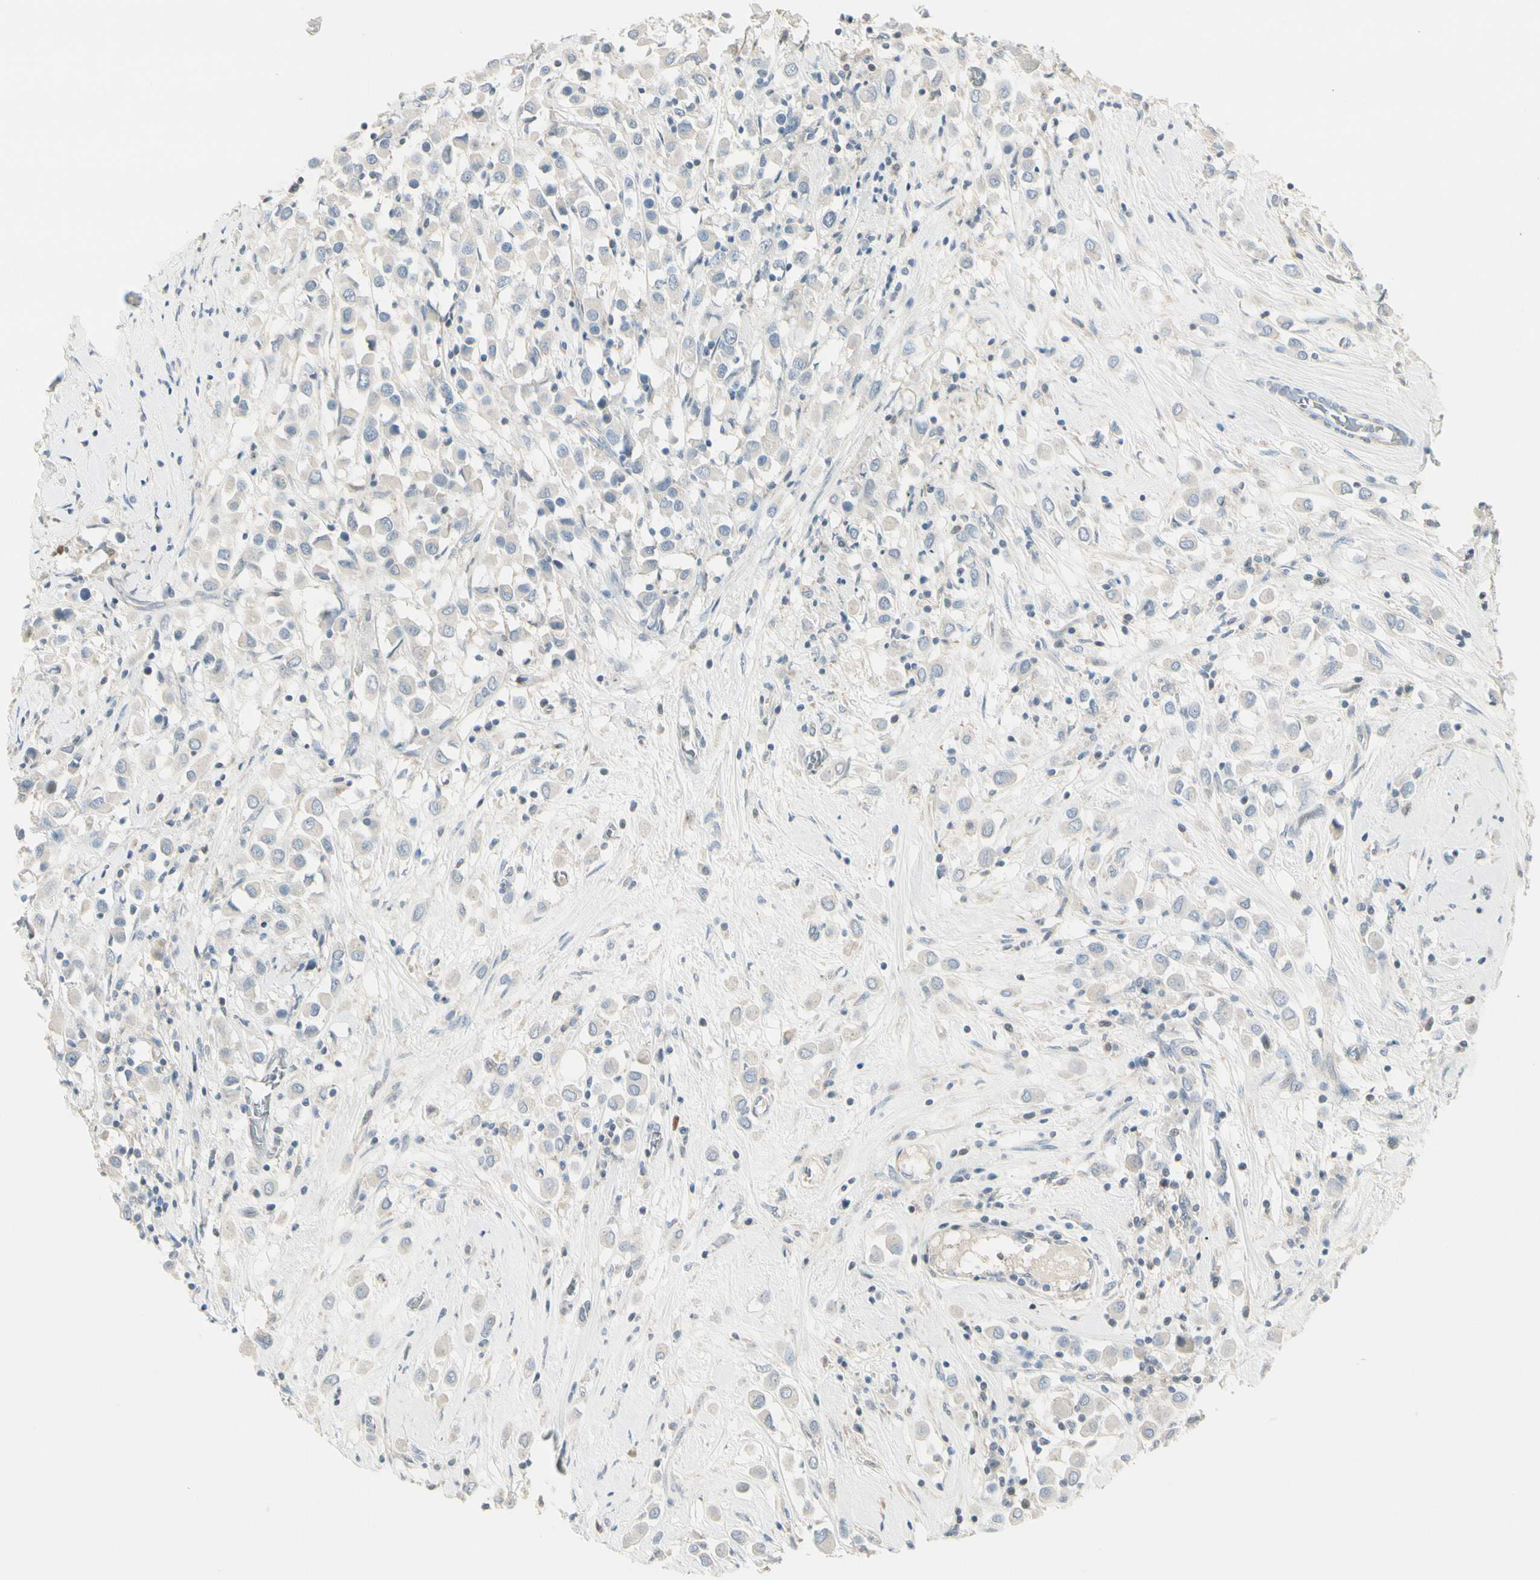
{"staining": {"intensity": "negative", "quantity": "none", "location": "none"}, "tissue": "breast cancer", "cell_type": "Tumor cells", "image_type": "cancer", "snomed": [{"axis": "morphology", "description": "Duct carcinoma"}, {"axis": "topography", "description": "Breast"}], "caption": "This is an immunohistochemistry (IHC) image of human breast cancer. There is no staining in tumor cells.", "gene": "CYP2E1", "patient": {"sex": "female", "age": 61}}